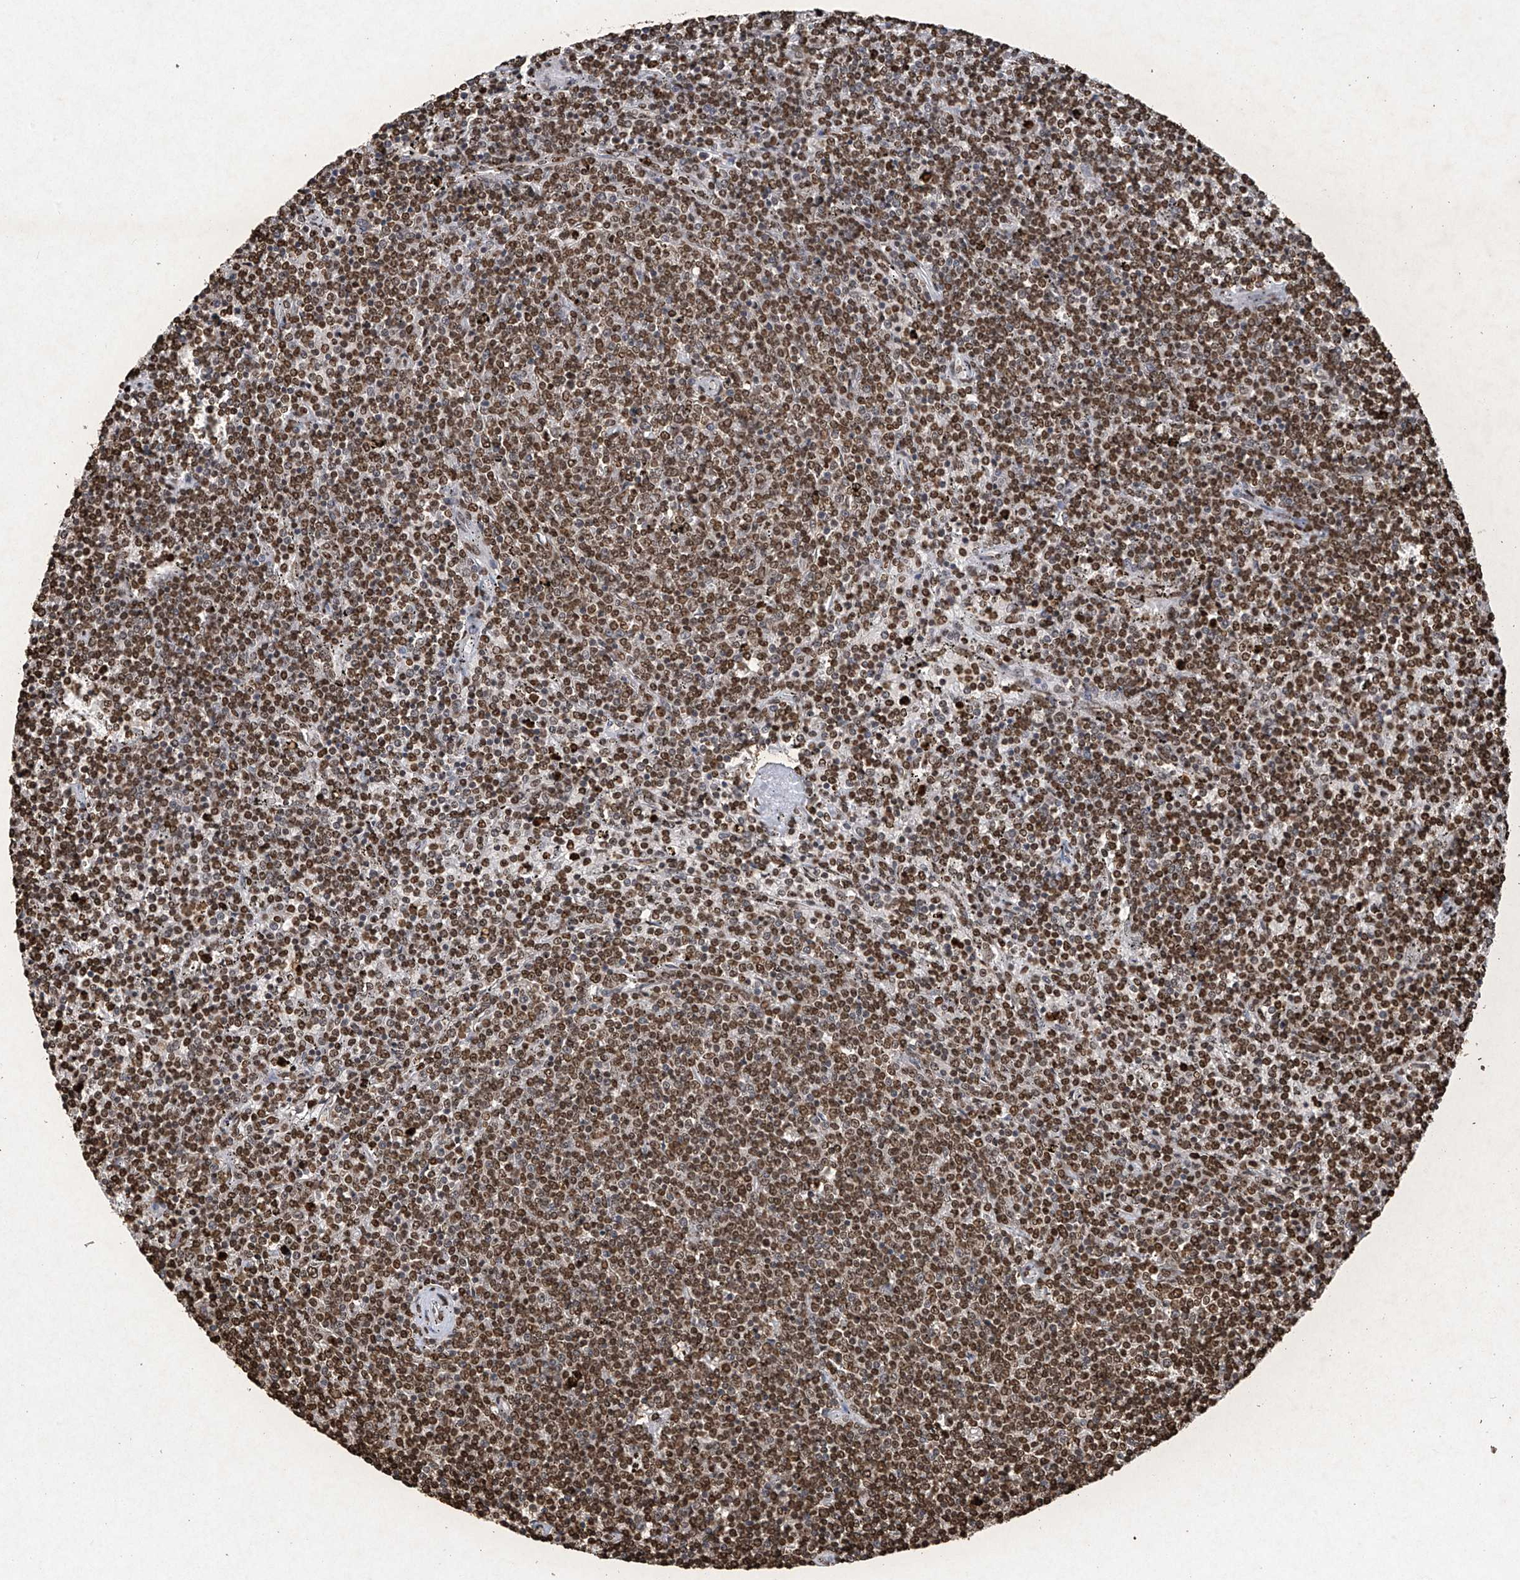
{"staining": {"intensity": "strong", "quantity": ">75%", "location": "nuclear"}, "tissue": "lymphoma", "cell_type": "Tumor cells", "image_type": "cancer", "snomed": [{"axis": "morphology", "description": "Malignant lymphoma, non-Hodgkin's type, Low grade"}, {"axis": "topography", "description": "Spleen"}], "caption": "Immunohistochemical staining of malignant lymphoma, non-Hodgkin's type (low-grade) shows high levels of strong nuclear protein expression in about >75% of tumor cells.", "gene": "H3-3A", "patient": {"sex": "female", "age": 50}}